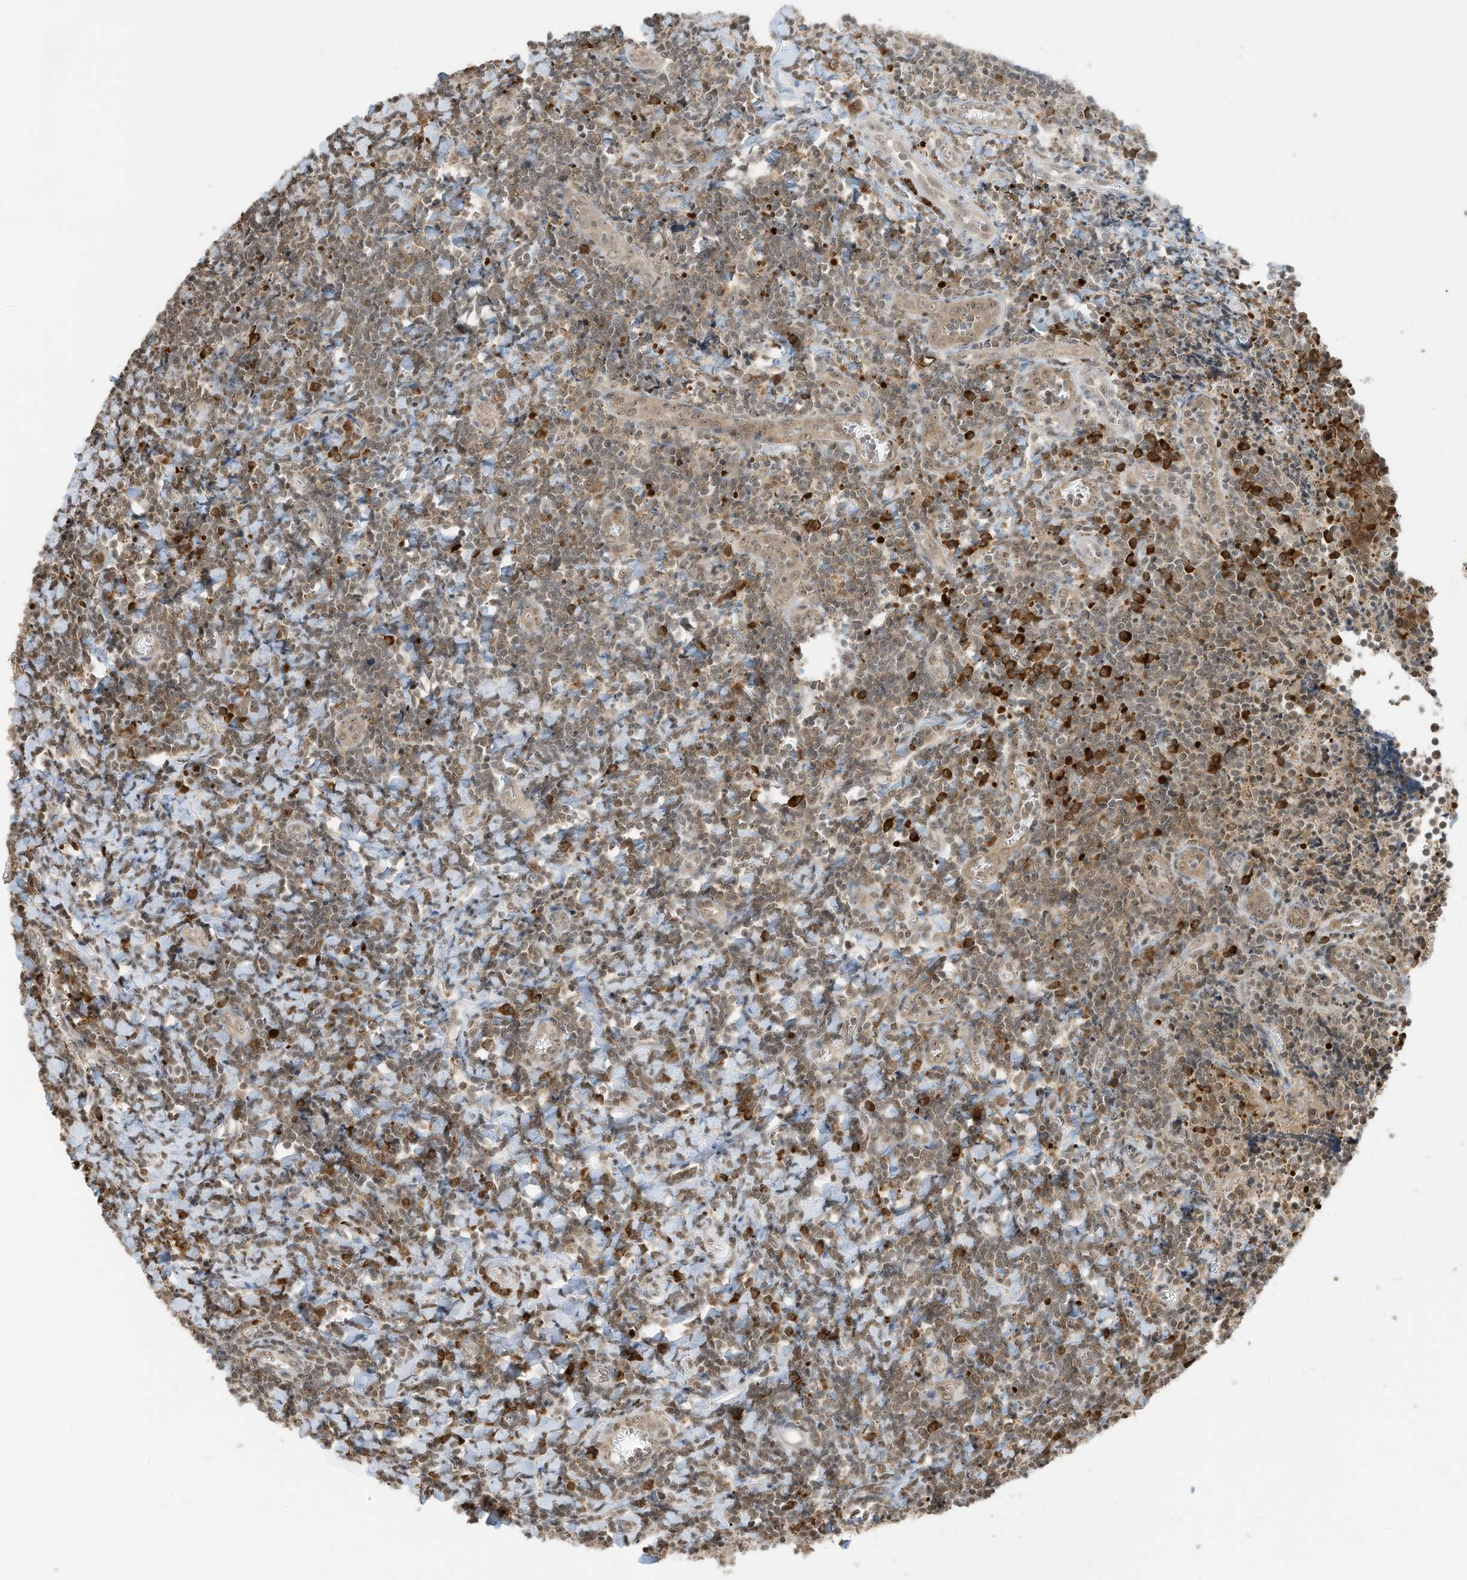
{"staining": {"intensity": "strong", "quantity": "25%-75%", "location": "cytoplasmic/membranous"}, "tissue": "tonsil", "cell_type": "Germinal center cells", "image_type": "normal", "snomed": [{"axis": "morphology", "description": "Normal tissue, NOS"}, {"axis": "topography", "description": "Tonsil"}], "caption": "Tonsil was stained to show a protein in brown. There is high levels of strong cytoplasmic/membranous positivity in approximately 25%-75% of germinal center cells. (Brightfield microscopy of DAB IHC at high magnification).", "gene": "ZNF195", "patient": {"sex": "male", "age": 27}}